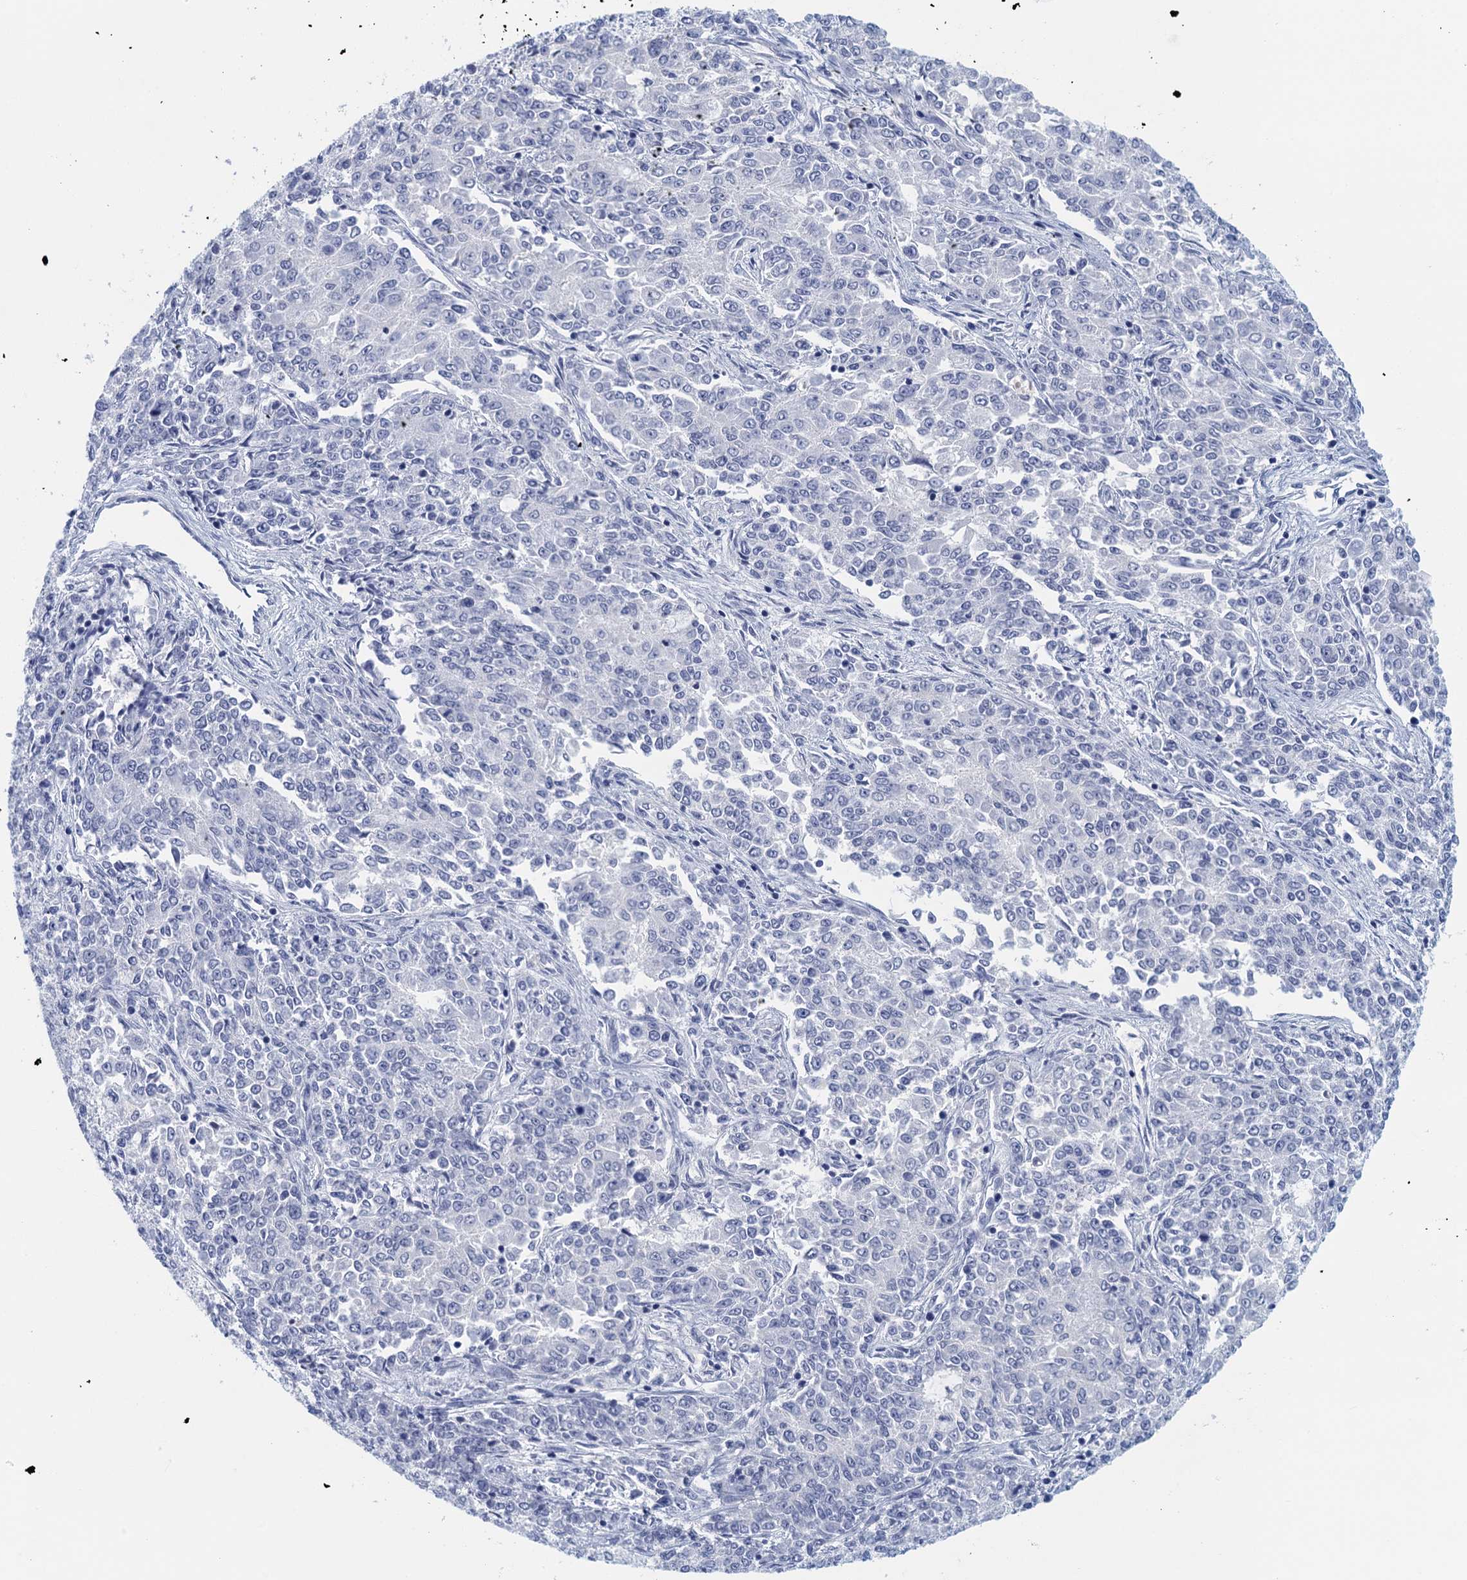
{"staining": {"intensity": "negative", "quantity": "none", "location": "none"}, "tissue": "endometrial cancer", "cell_type": "Tumor cells", "image_type": "cancer", "snomed": [{"axis": "morphology", "description": "Adenocarcinoma, NOS"}, {"axis": "topography", "description": "Endometrium"}], "caption": "Tumor cells show no significant protein expression in endometrial cancer. The staining was performed using DAB to visualize the protein expression in brown, while the nuclei were stained in blue with hematoxylin (Magnification: 20x).", "gene": "CYP51A1", "patient": {"sex": "female", "age": 50}}